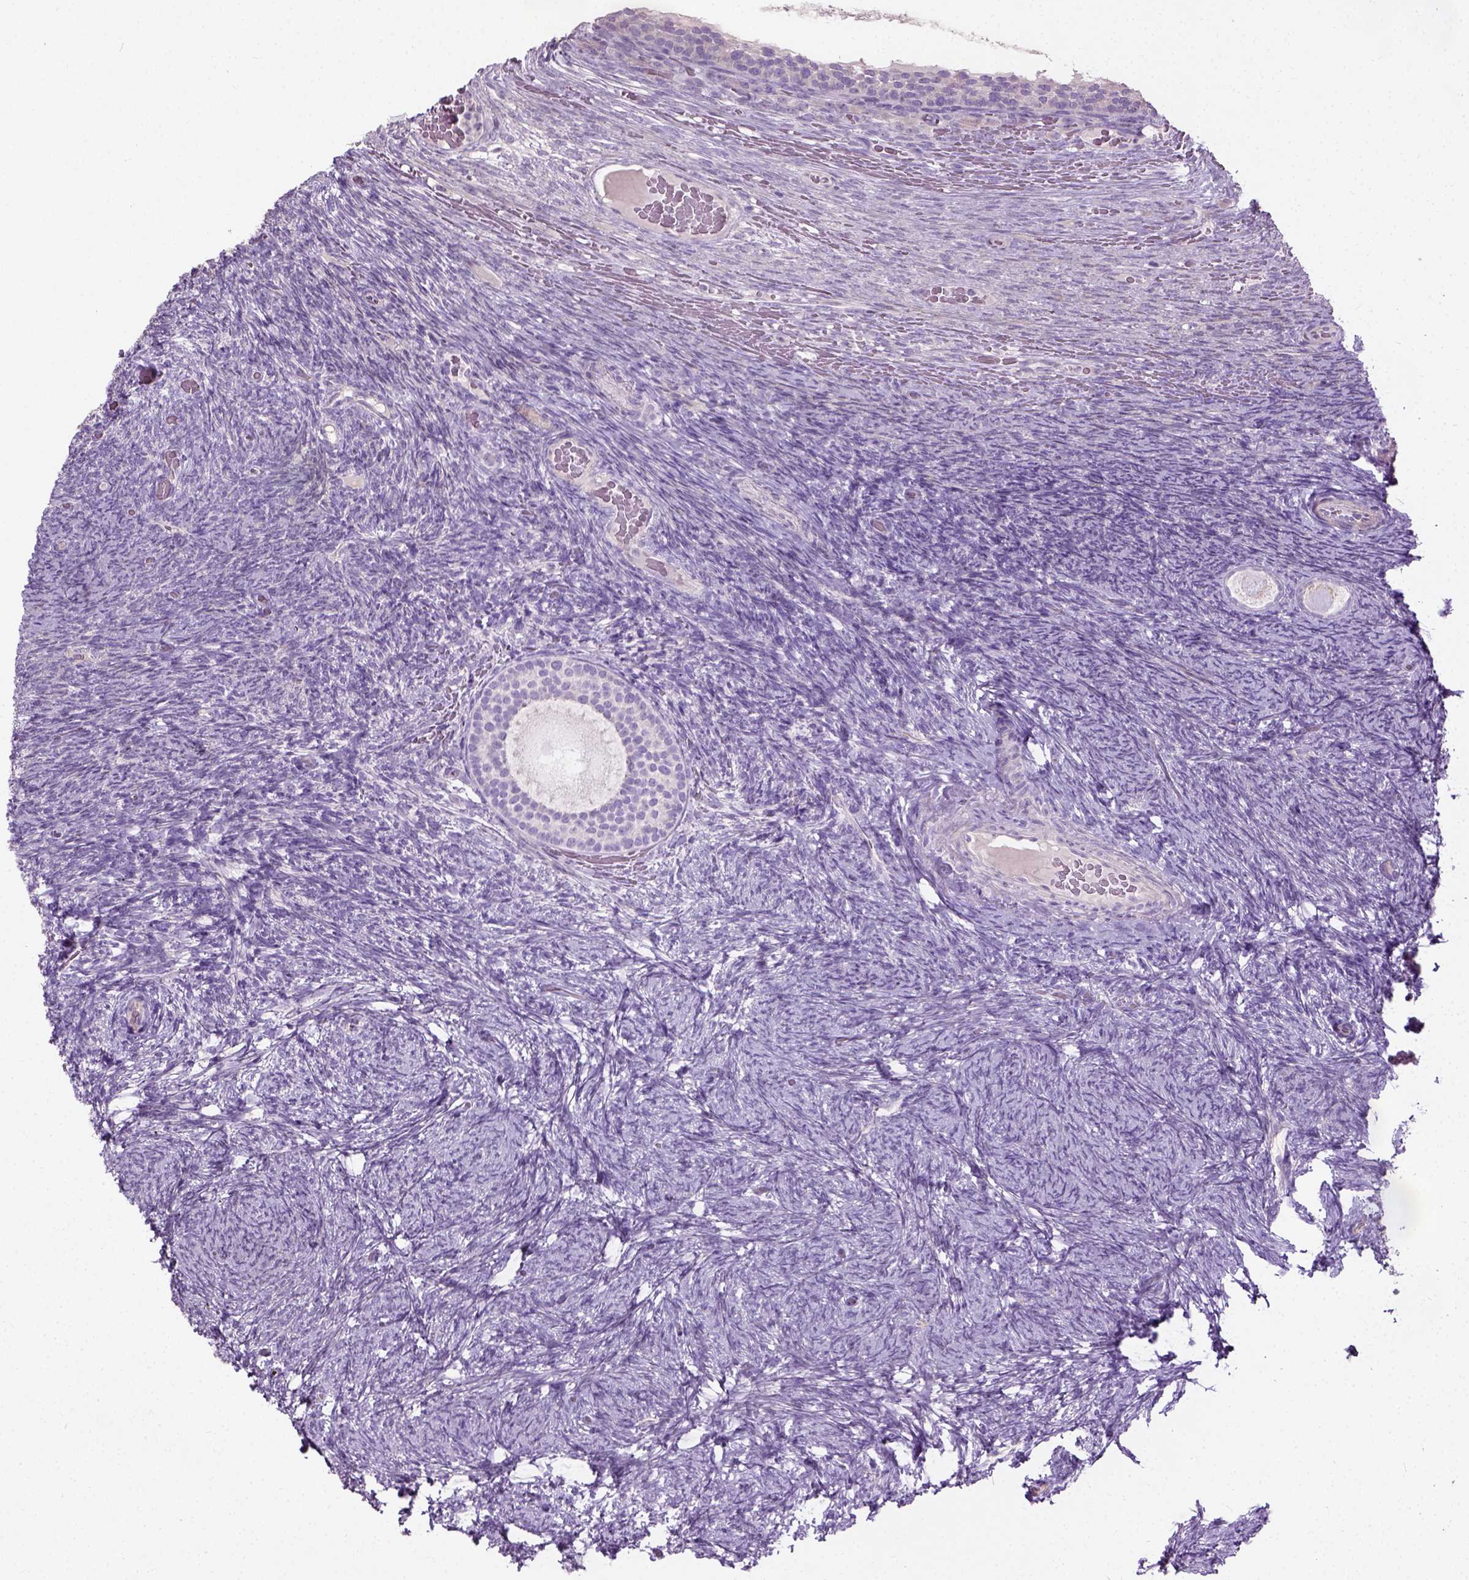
{"staining": {"intensity": "negative", "quantity": "none", "location": "none"}, "tissue": "ovary", "cell_type": "Follicle cells", "image_type": "normal", "snomed": [{"axis": "morphology", "description": "Normal tissue, NOS"}, {"axis": "topography", "description": "Ovary"}], "caption": "A high-resolution photomicrograph shows immunohistochemistry (IHC) staining of unremarkable ovary, which demonstrates no significant expression in follicle cells. (Immunohistochemistry (ihc), brightfield microscopy, high magnification).", "gene": "PKP3", "patient": {"sex": "female", "age": 34}}